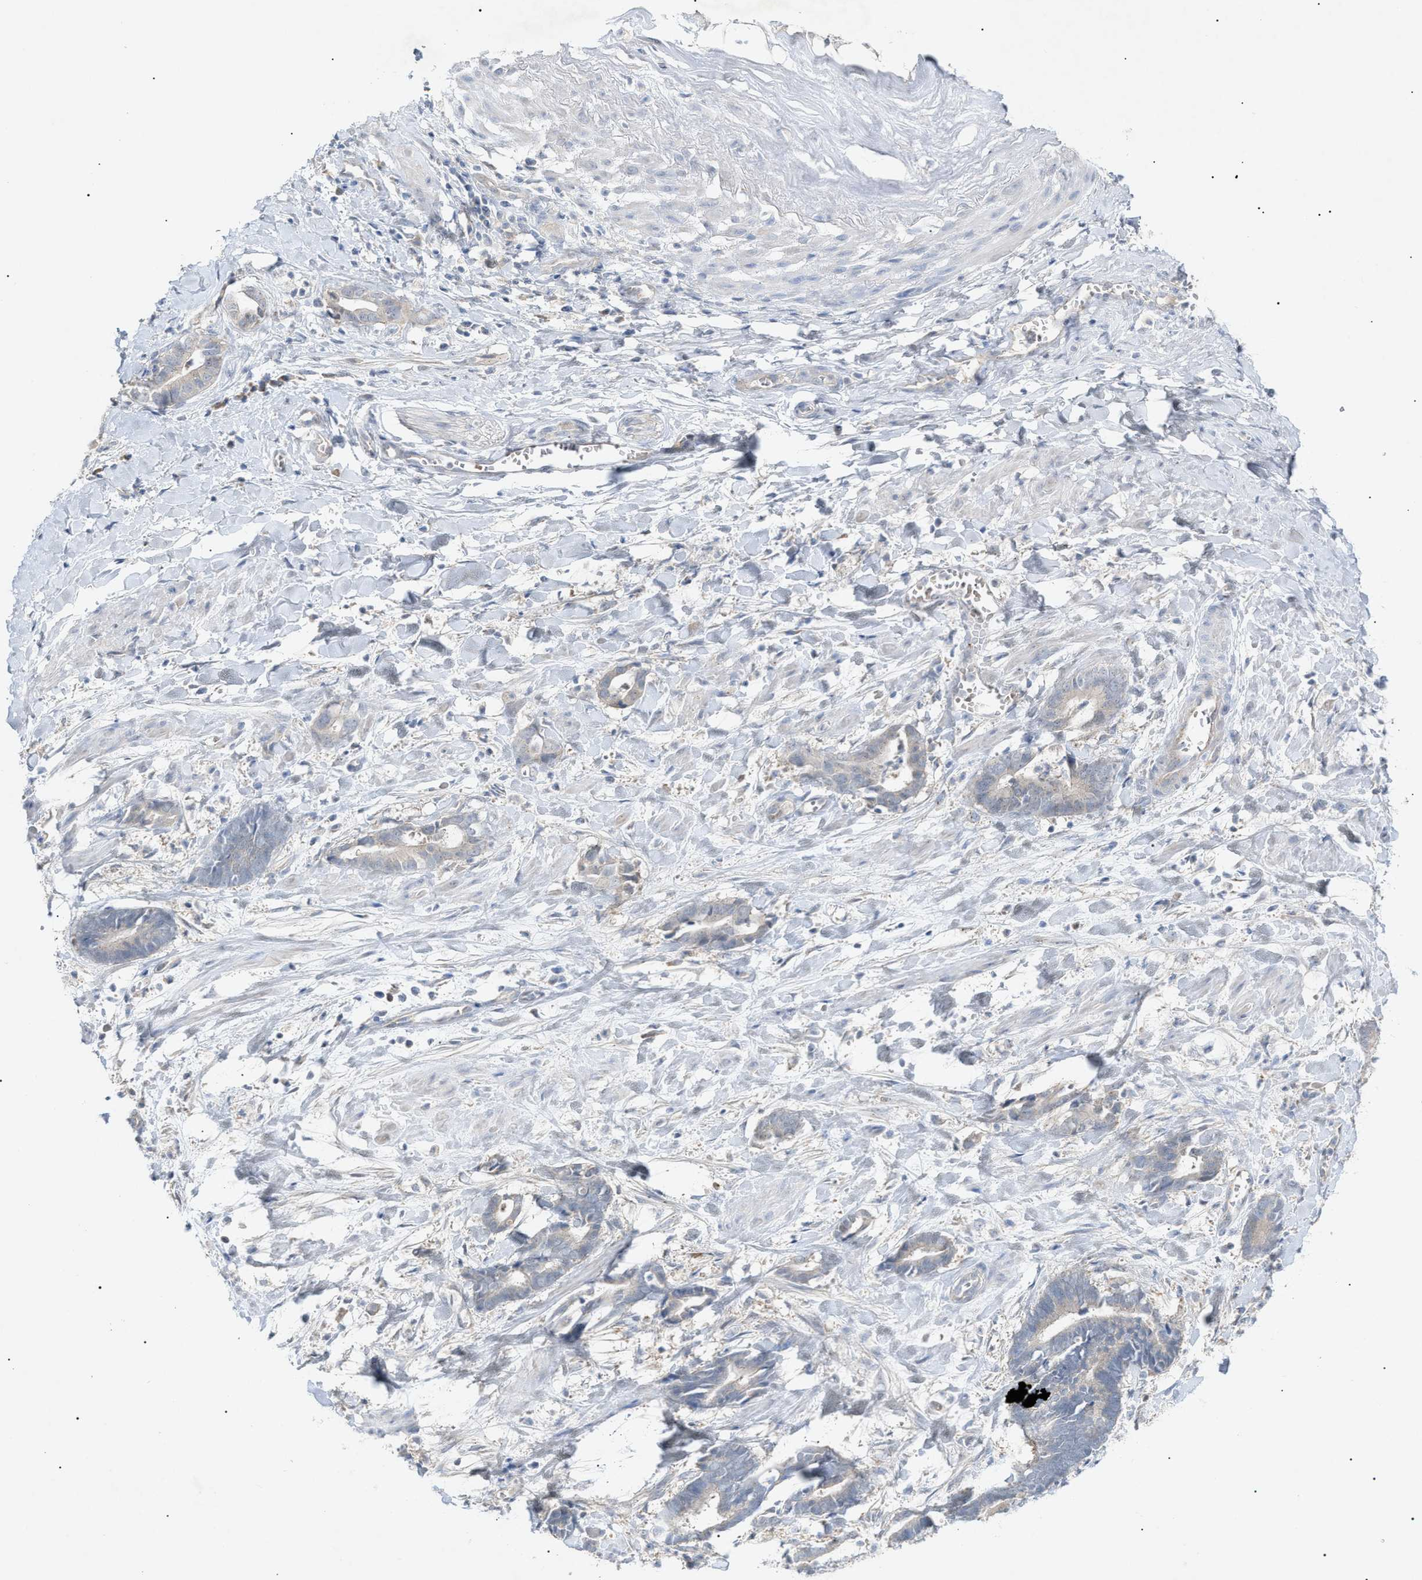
{"staining": {"intensity": "negative", "quantity": "none", "location": "none"}, "tissue": "cervical cancer", "cell_type": "Tumor cells", "image_type": "cancer", "snomed": [{"axis": "morphology", "description": "Adenocarcinoma, NOS"}, {"axis": "topography", "description": "Cervix"}], "caption": "Tumor cells show no significant staining in cervical cancer.", "gene": "SLC25A31", "patient": {"sex": "female", "age": 44}}